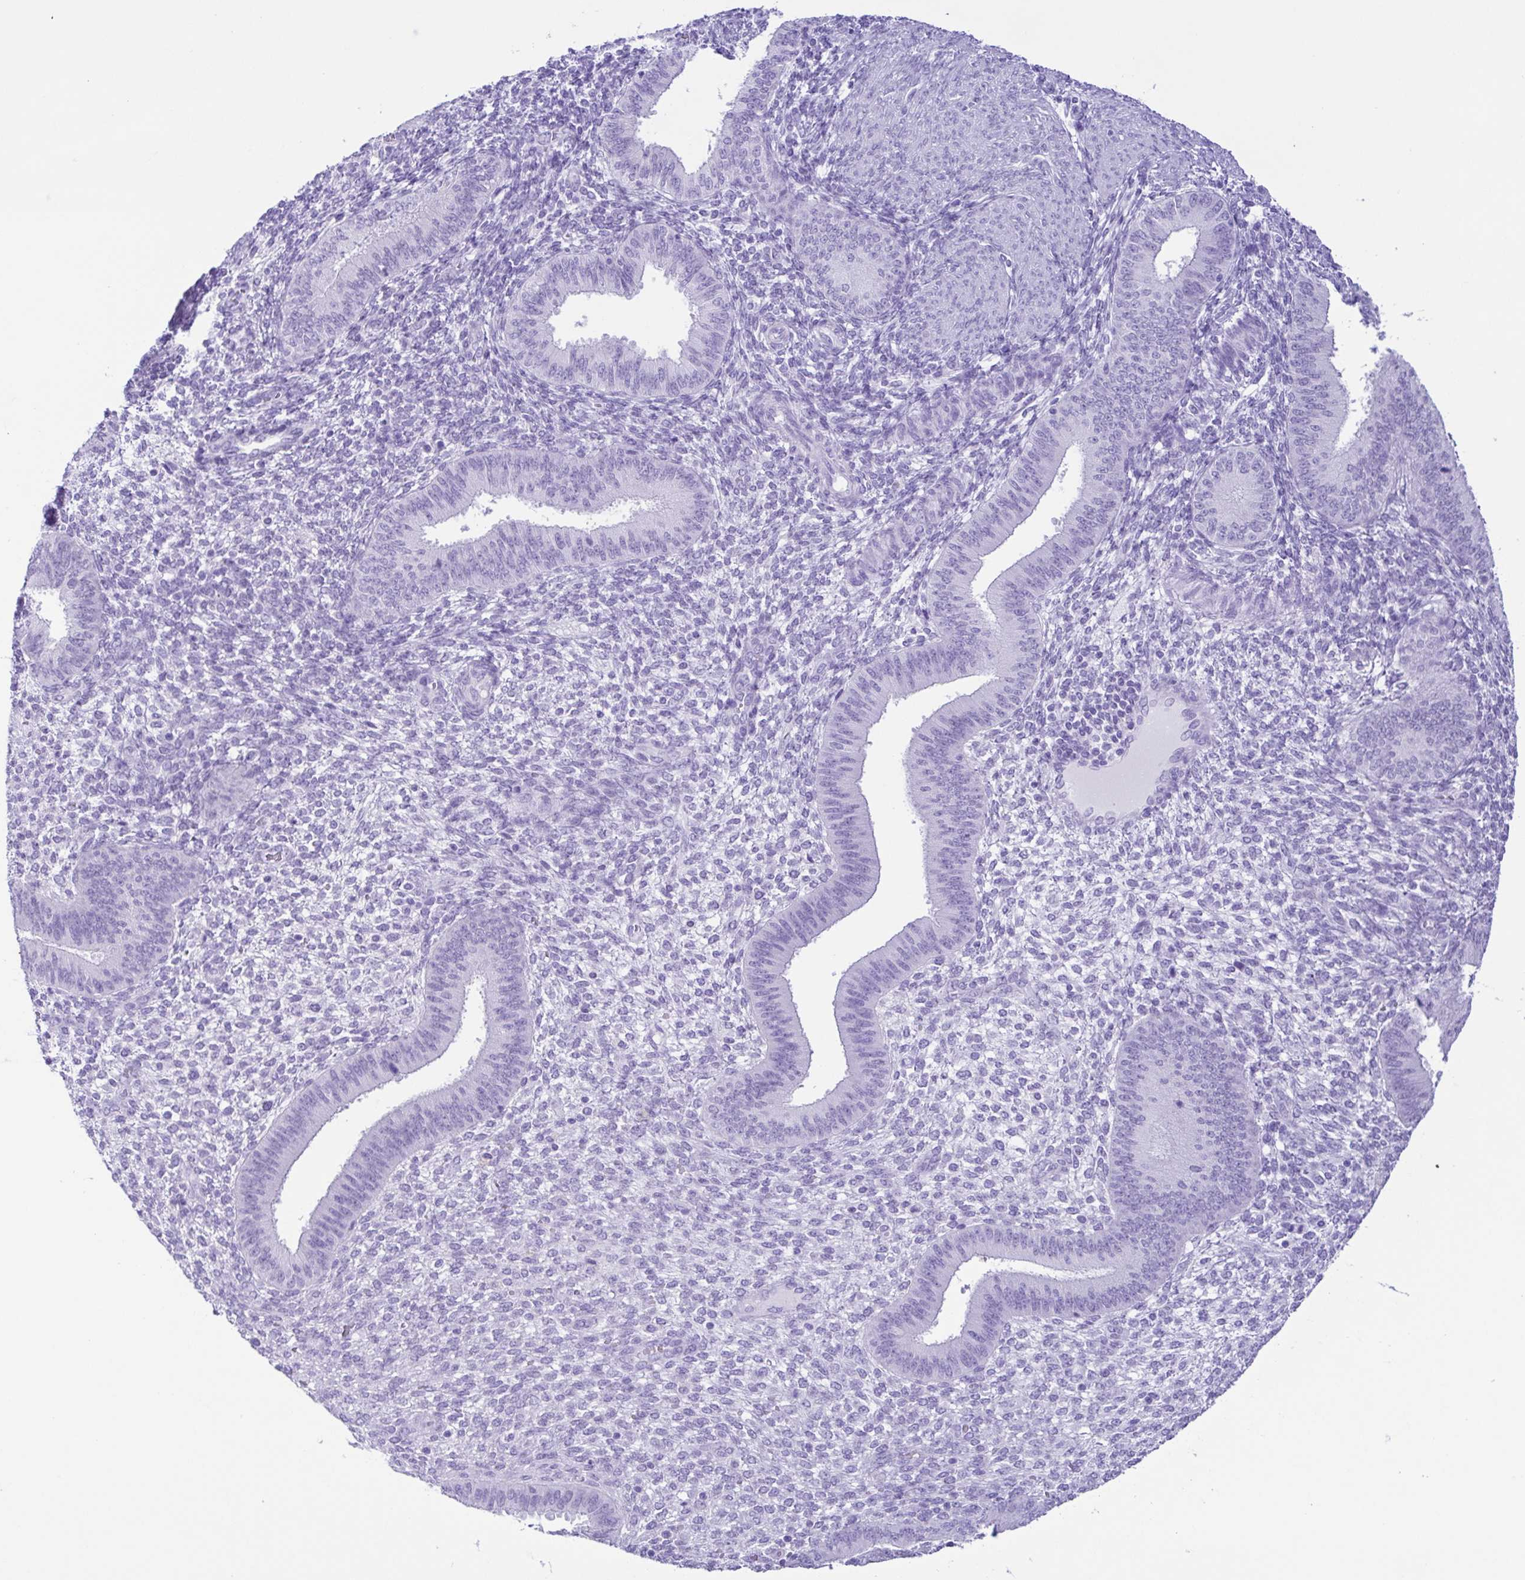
{"staining": {"intensity": "negative", "quantity": "none", "location": "none"}, "tissue": "endometrium", "cell_type": "Cells in endometrial stroma", "image_type": "normal", "snomed": [{"axis": "morphology", "description": "Normal tissue, NOS"}, {"axis": "topography", "description": "Endometrium"}], "caption": "Immunohistochemical staining of unremarkable human endometrium displays no significant positivity in cells in endometrial stroma.", "gene": "CASP14", "patient": {"sex": "female", "age": 39}}